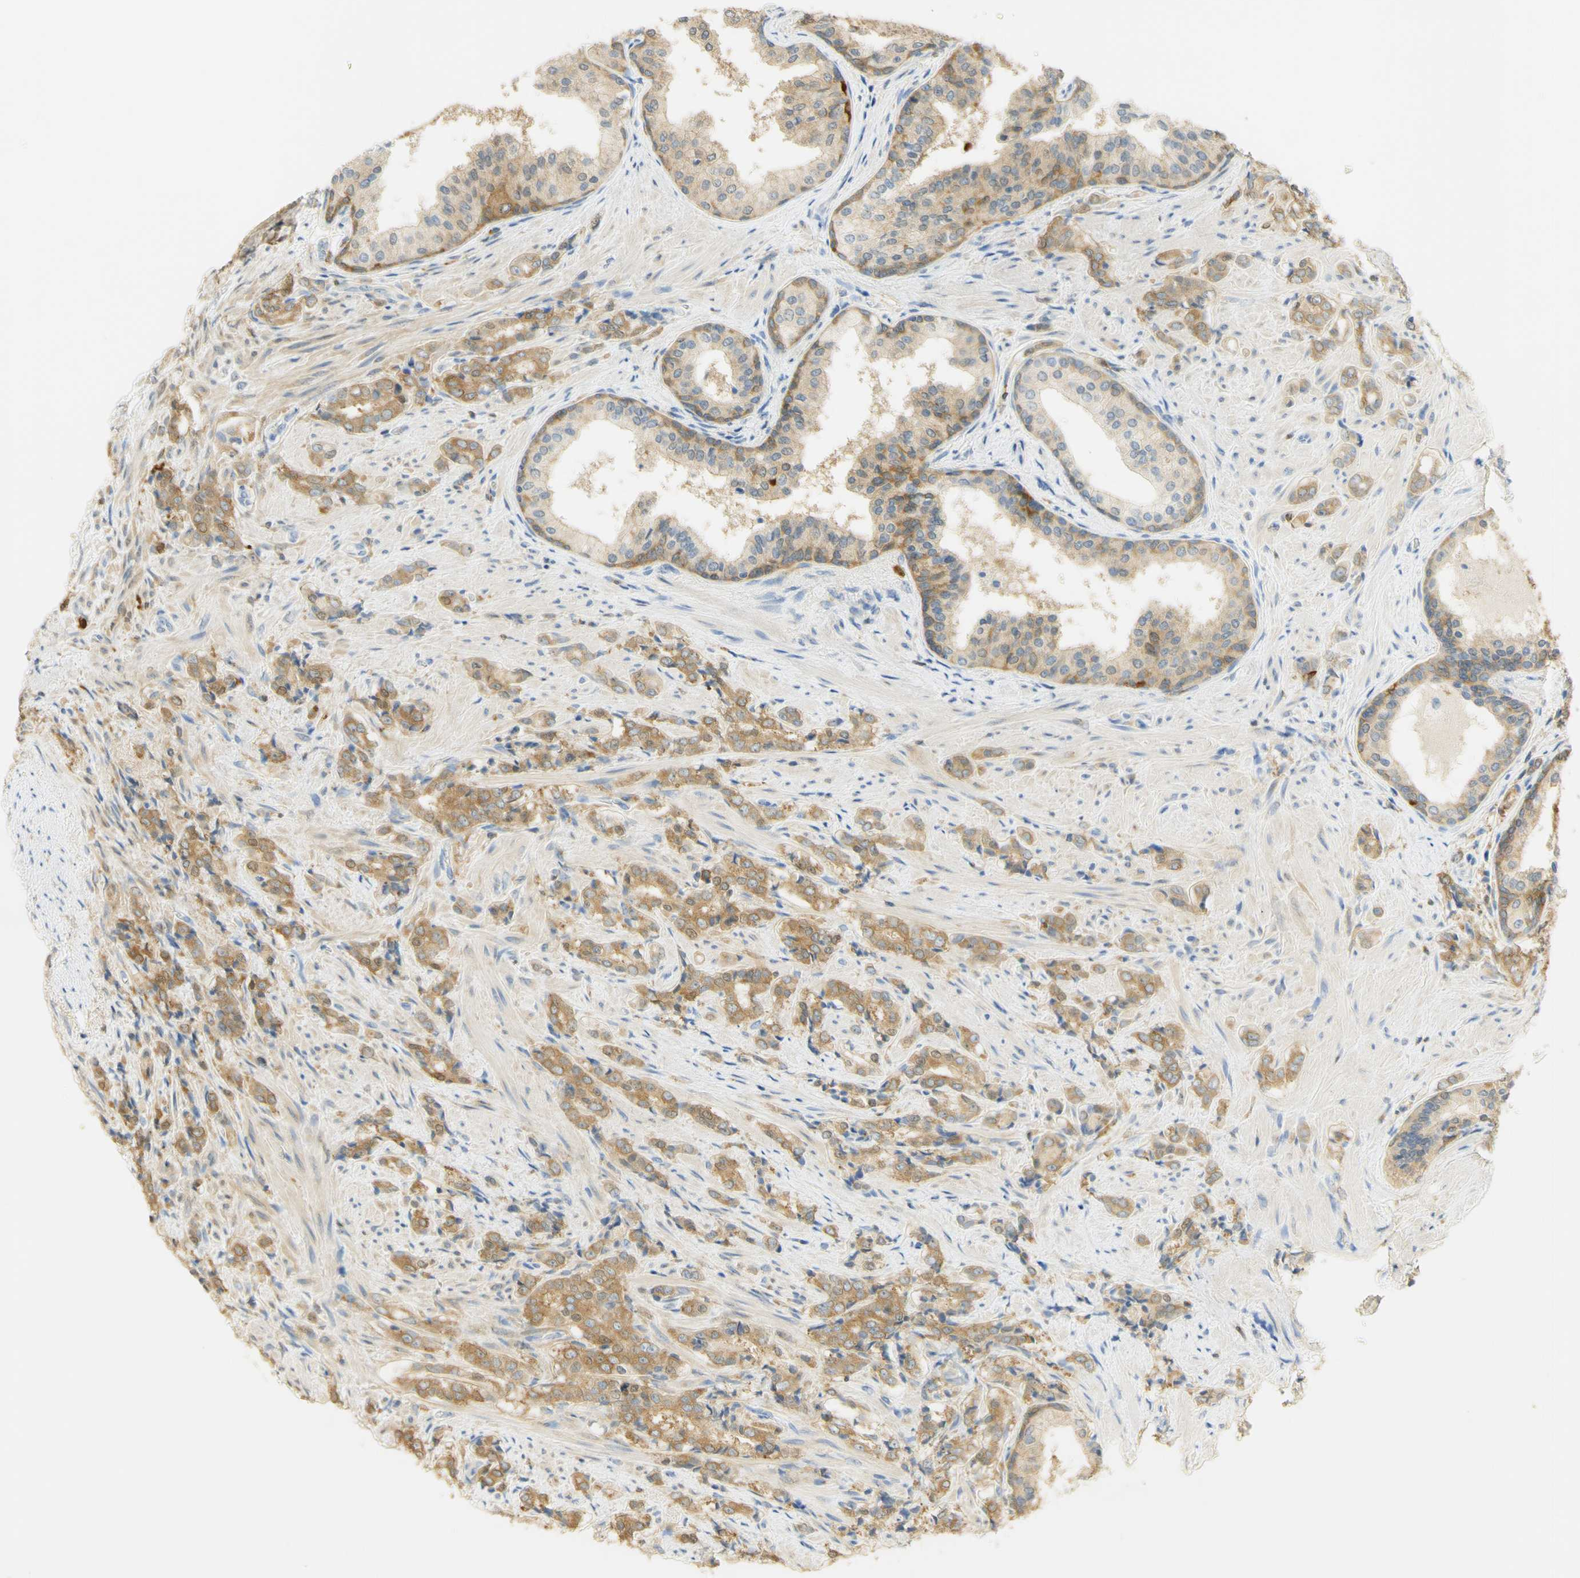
{"staining": {"intensity": "moderate", "quantity": ">75%", "location": "cytoplasmic/membranous"}, "tissue": "prostate cancer", "cell_type": "Tumor cells", "image_type": "cancer", "snomed": [{"axis": "morphology", "description": "Adenocarcinoma, Low grade"}, {"axis": "topography", "description": "Prostate"}], "caption": "Human prostate cancer stained with a brown dye reveals moderate cytoplasmic/membranous positive expression in approximately >75% of tumor cells.", "gene": "PAK1", "patient": {"sex": "male", "age": 60}}